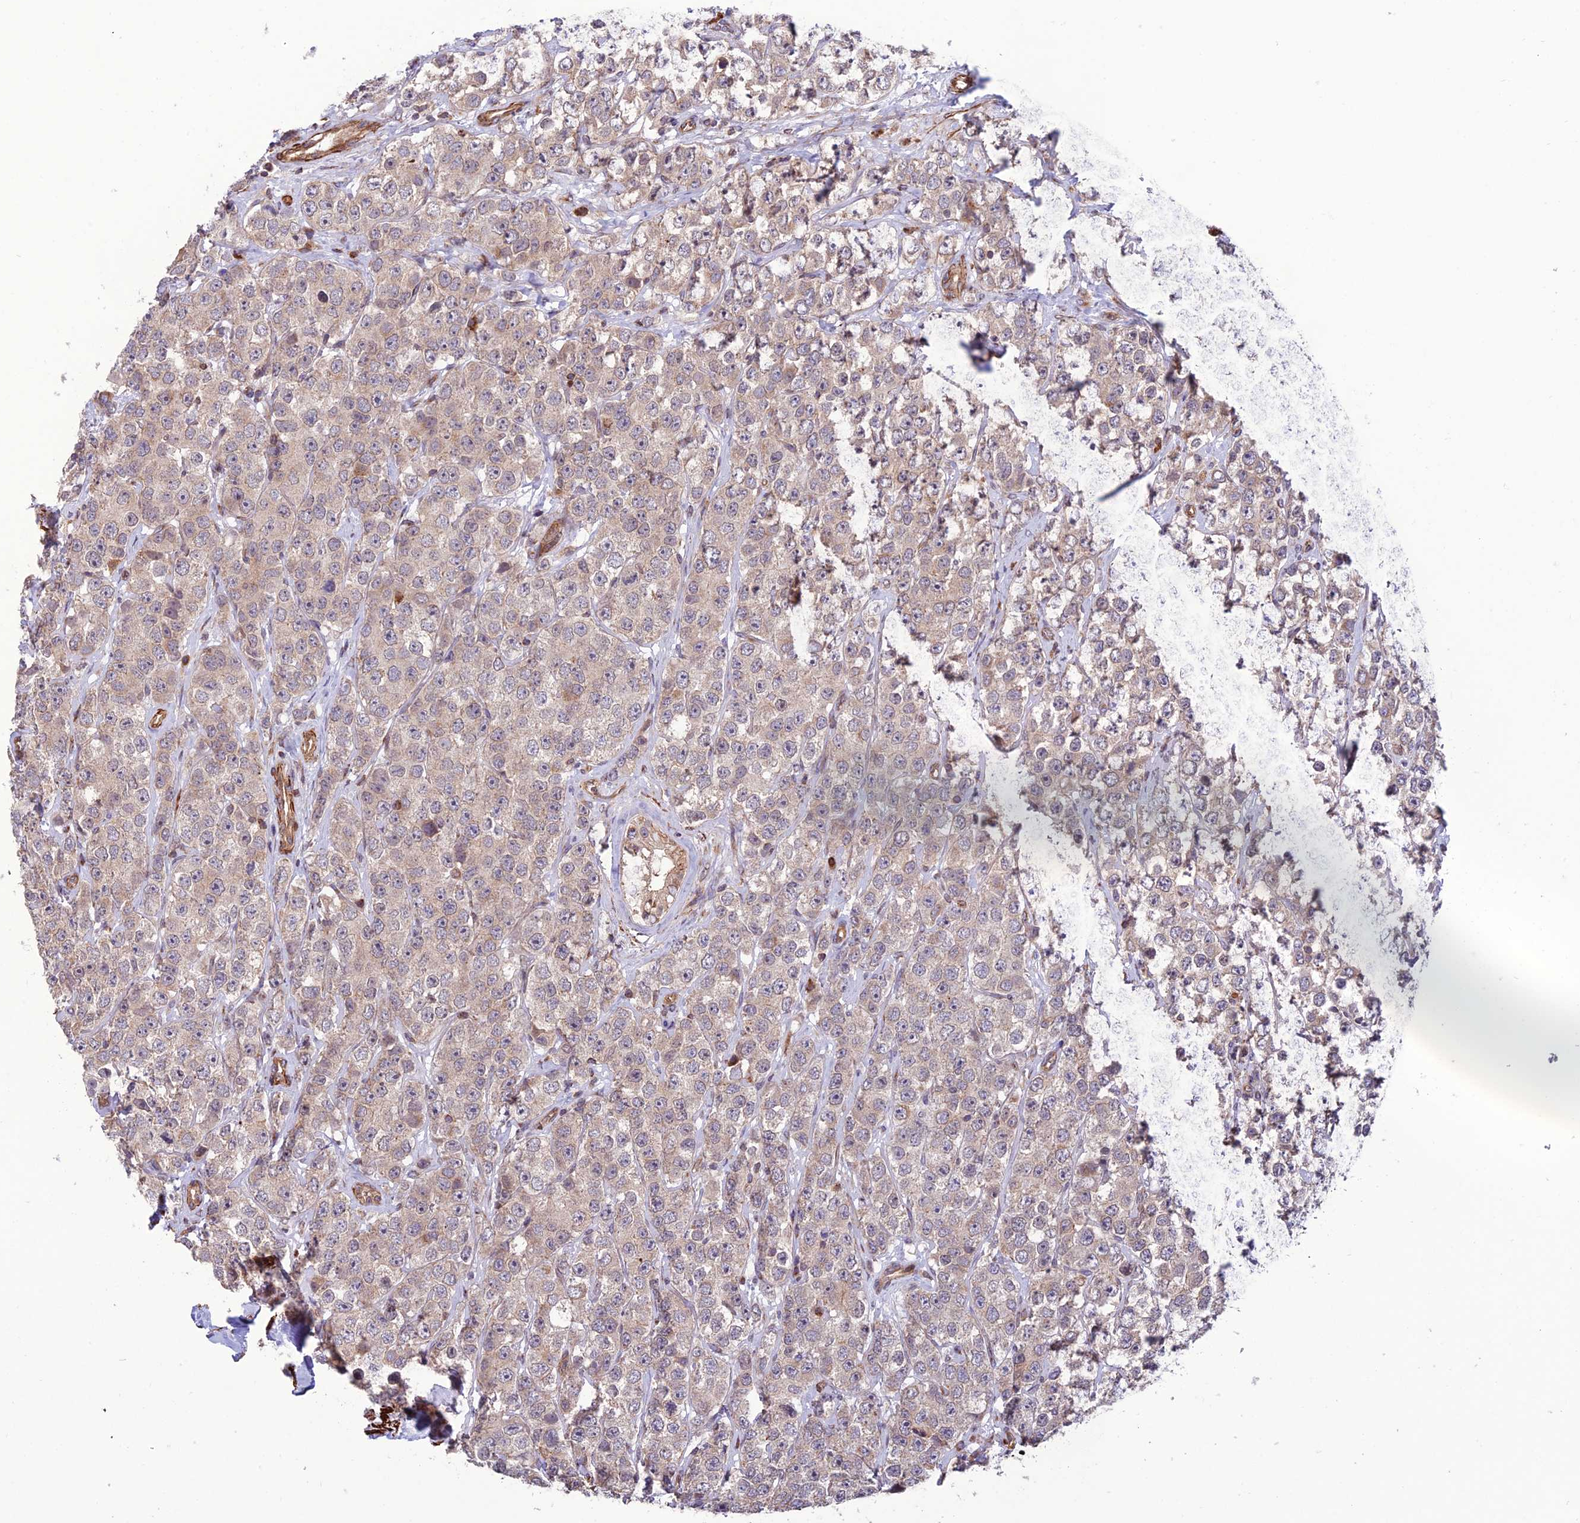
{"staining": {"intensity": "negative", "quantity": "none", "location": "none"}, "tissue": "testis cancer", "cell_type": "Tumor cells", "image_type": "cancer", "snomed": [{"axis": "morphology", "description": "Seminoma, NOS"}, {"axis": "topography", "description": "Testis"}], "caption": "Immunohistochemistry histopathology image of neoplastic tissue: human seminoma (testis) stained with DAB reveals no significant protein positivity in tumor cells. Nuclei are stained in blue.", "gene": "TNIP3", "patient": {"sex": "male", "age": 28}}